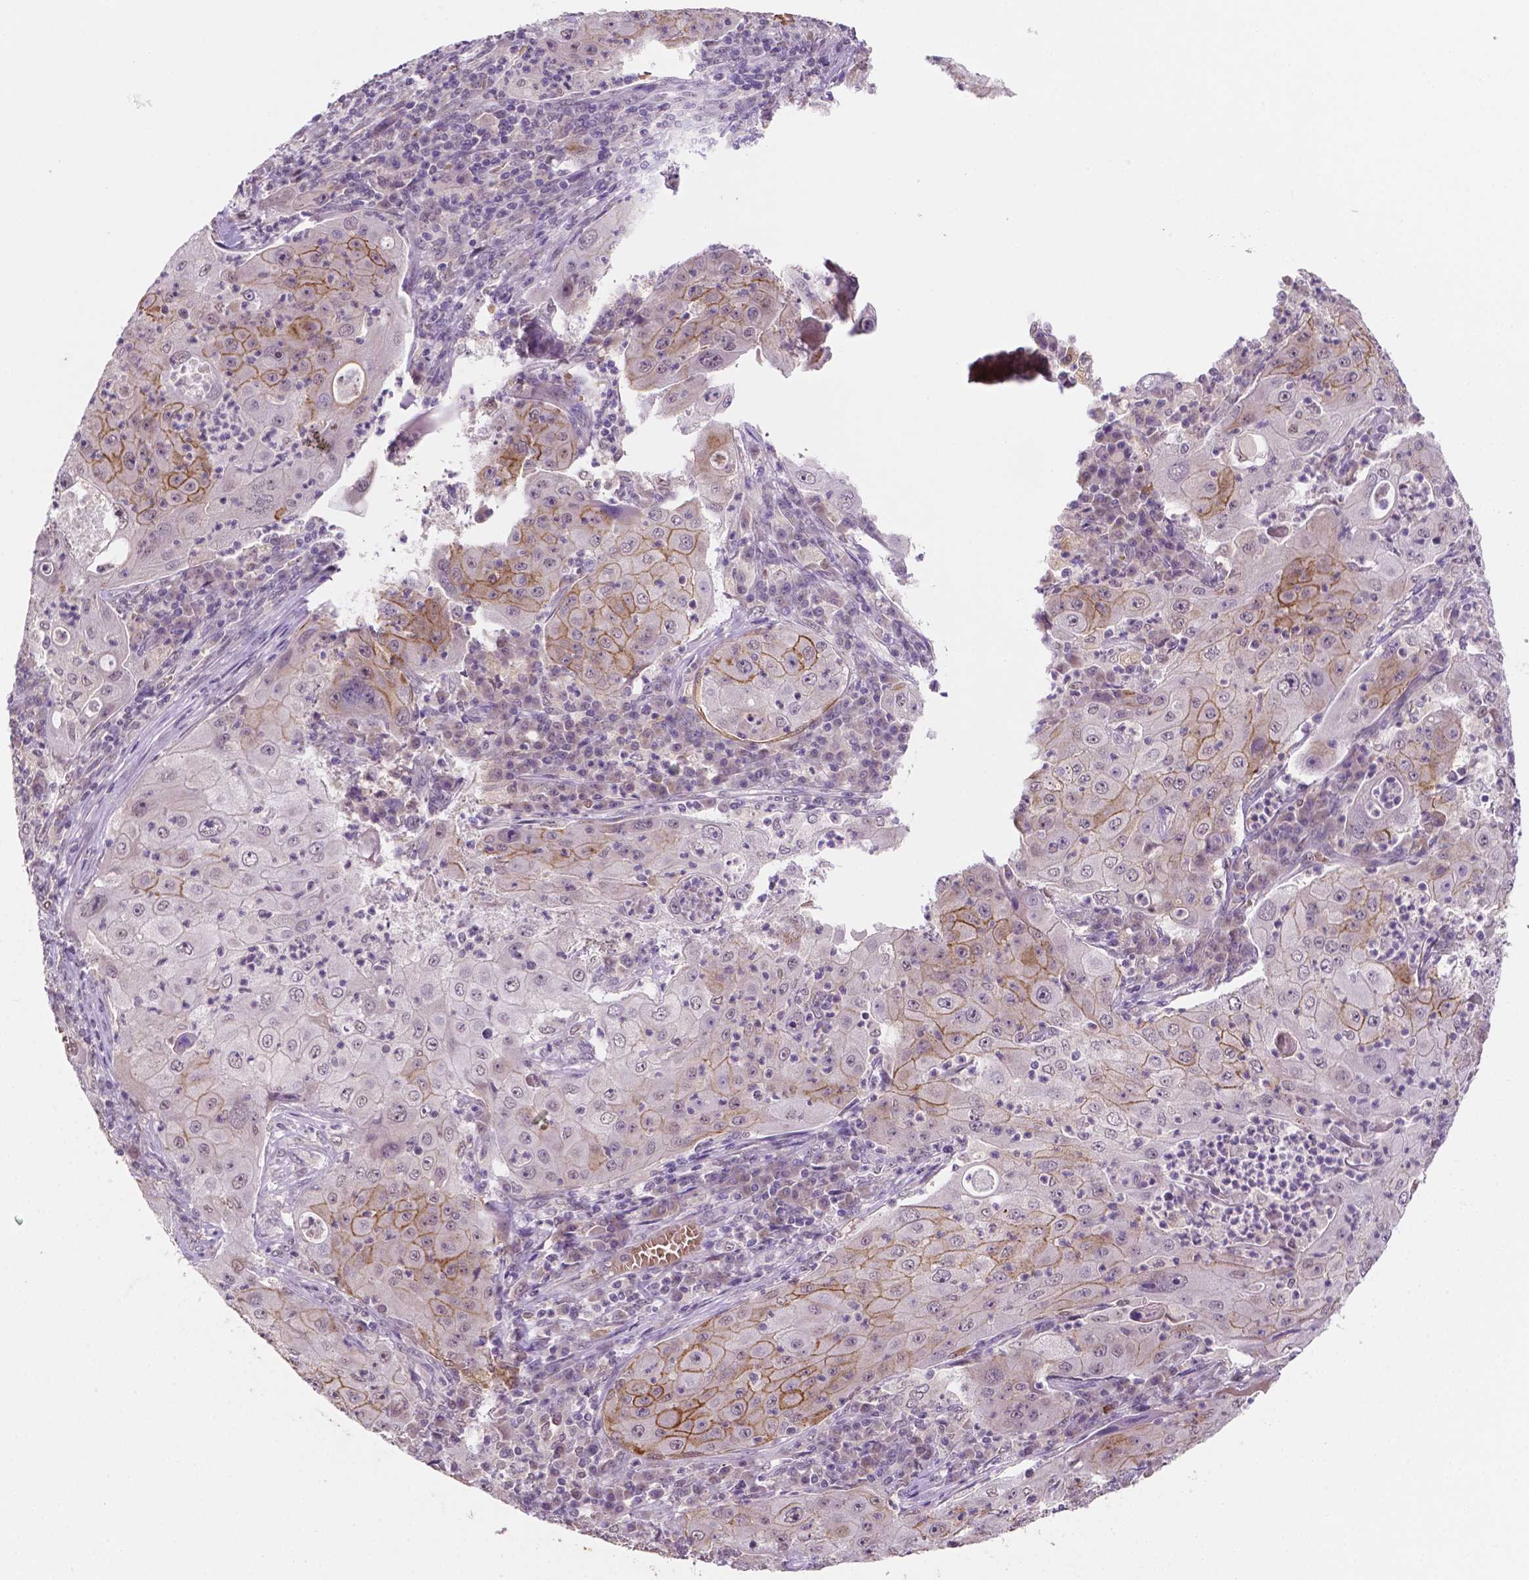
{"staining": {"intensity": "moderate", "quantity": "25%-75%", "location": "cytoplasmic/membranous"}, "tissue": "lung cancer", "cell_type": "Tumor cells", "image_type": "cancer", "snomed": [{"axis": "morphology", "description": "Squamous cell carcinoma, NOS"}, {"axis": "topography", "description": "Lung"}], "caption": "Tumor cells demonstrate medium levels of moderate cytoplasmic/membranous staining in about 25%-75% of cells in lung squamous cell carcinoma. The protein is shown in brown color, while the nuclei are stained blue.", "gene": "SHLD3", "patient": {"sex": "female", "age": 59}}